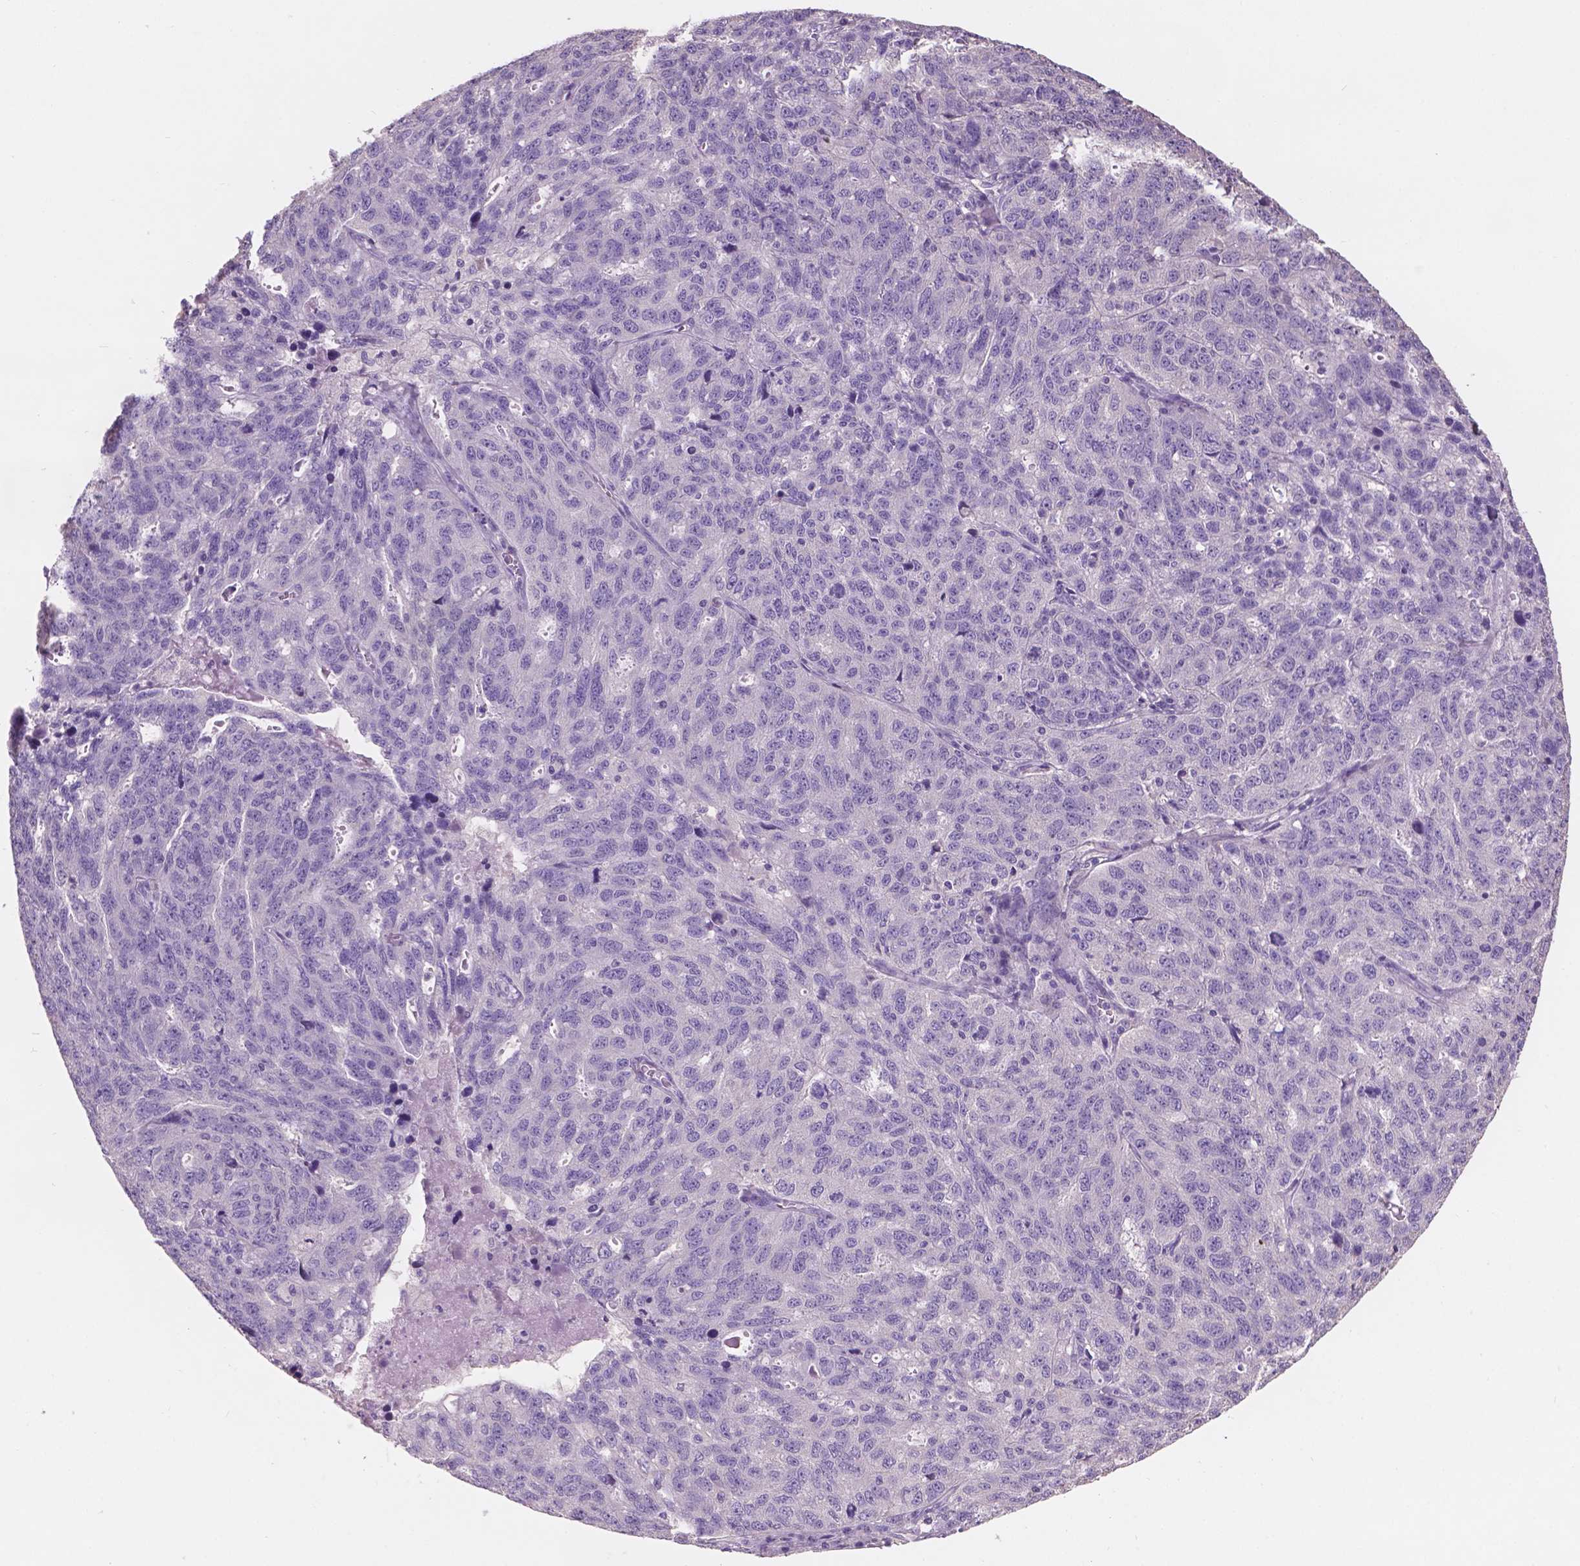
{"staining": {"intensity": "negative", "quantity": "none", "location": "none"}, "tissue": "ovarian cancer", "cell_type": "Tumor cells", "image_type": "cancer", "snomed": [{"axis": "morphology", "description": "Cystadenocarcinoma, serous, NOS"}, {"axis": "topography", "description": "Ovary"}], "caption": "Ovarian cancer (serous cystadenocarcinoma) was stained to show a protein in brown. There is no significant staining in tumor cells. (Brightfield microscopy of DAB immunohistochemistry at high magnification).", "gene": "SBSN", "patient": {"sex": "female", "age": 71}}